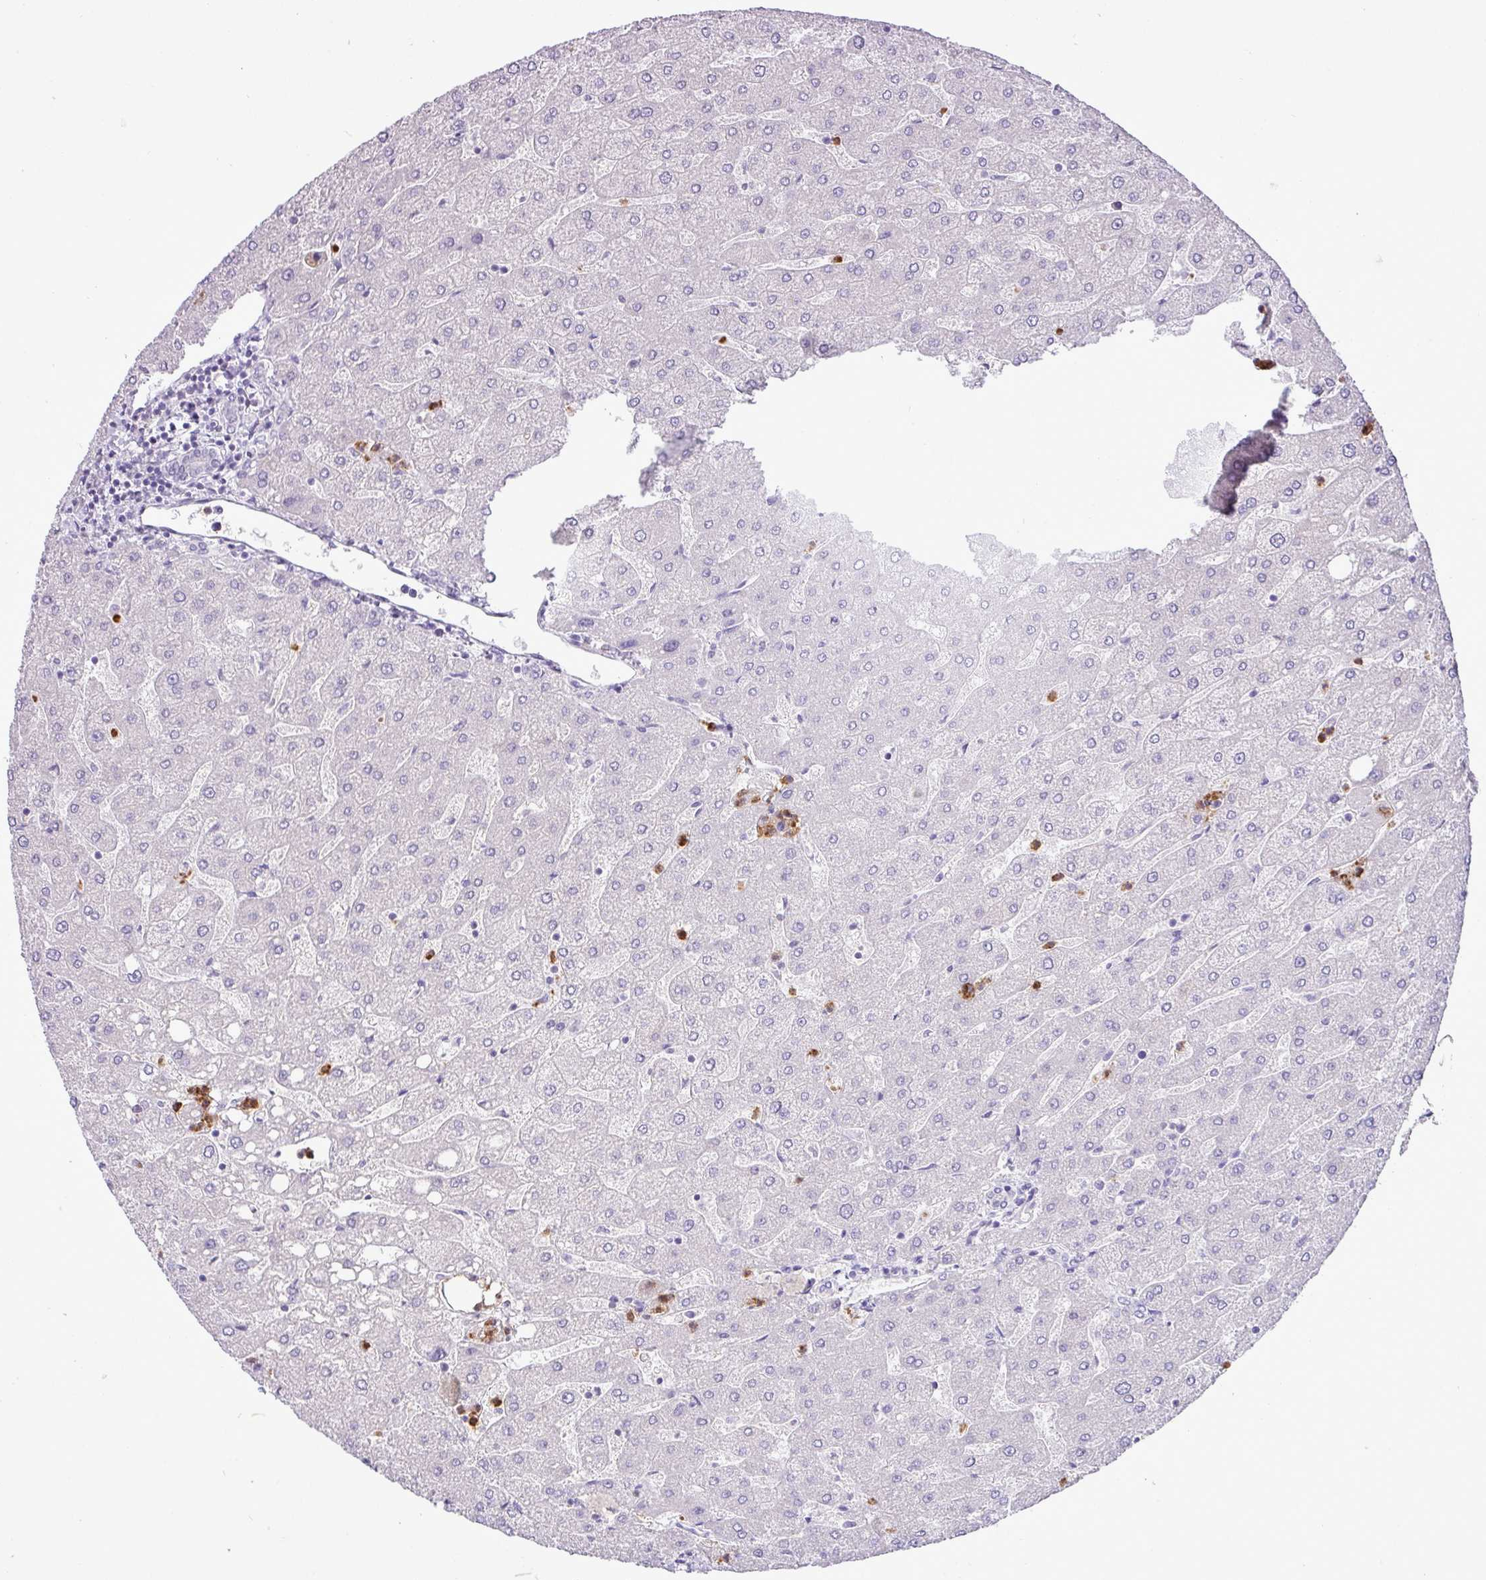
{"staining": {"intensity": "negative", "quantity": "none", "location": "none"}, "tissue": "liver", "cell_type": "Cholangiocytes", "image_type": "normal", "snomed": [{"axis": "morphology", "description": "Normal tissue, NOS"}, {"axis": "topography", "description": "Liver"}], "caption": "The image exhibits no significant staining in cholangiocytes of liver.", "gene": "ZSCAN5A", "patient": {"sex": "male", "age": 67}}